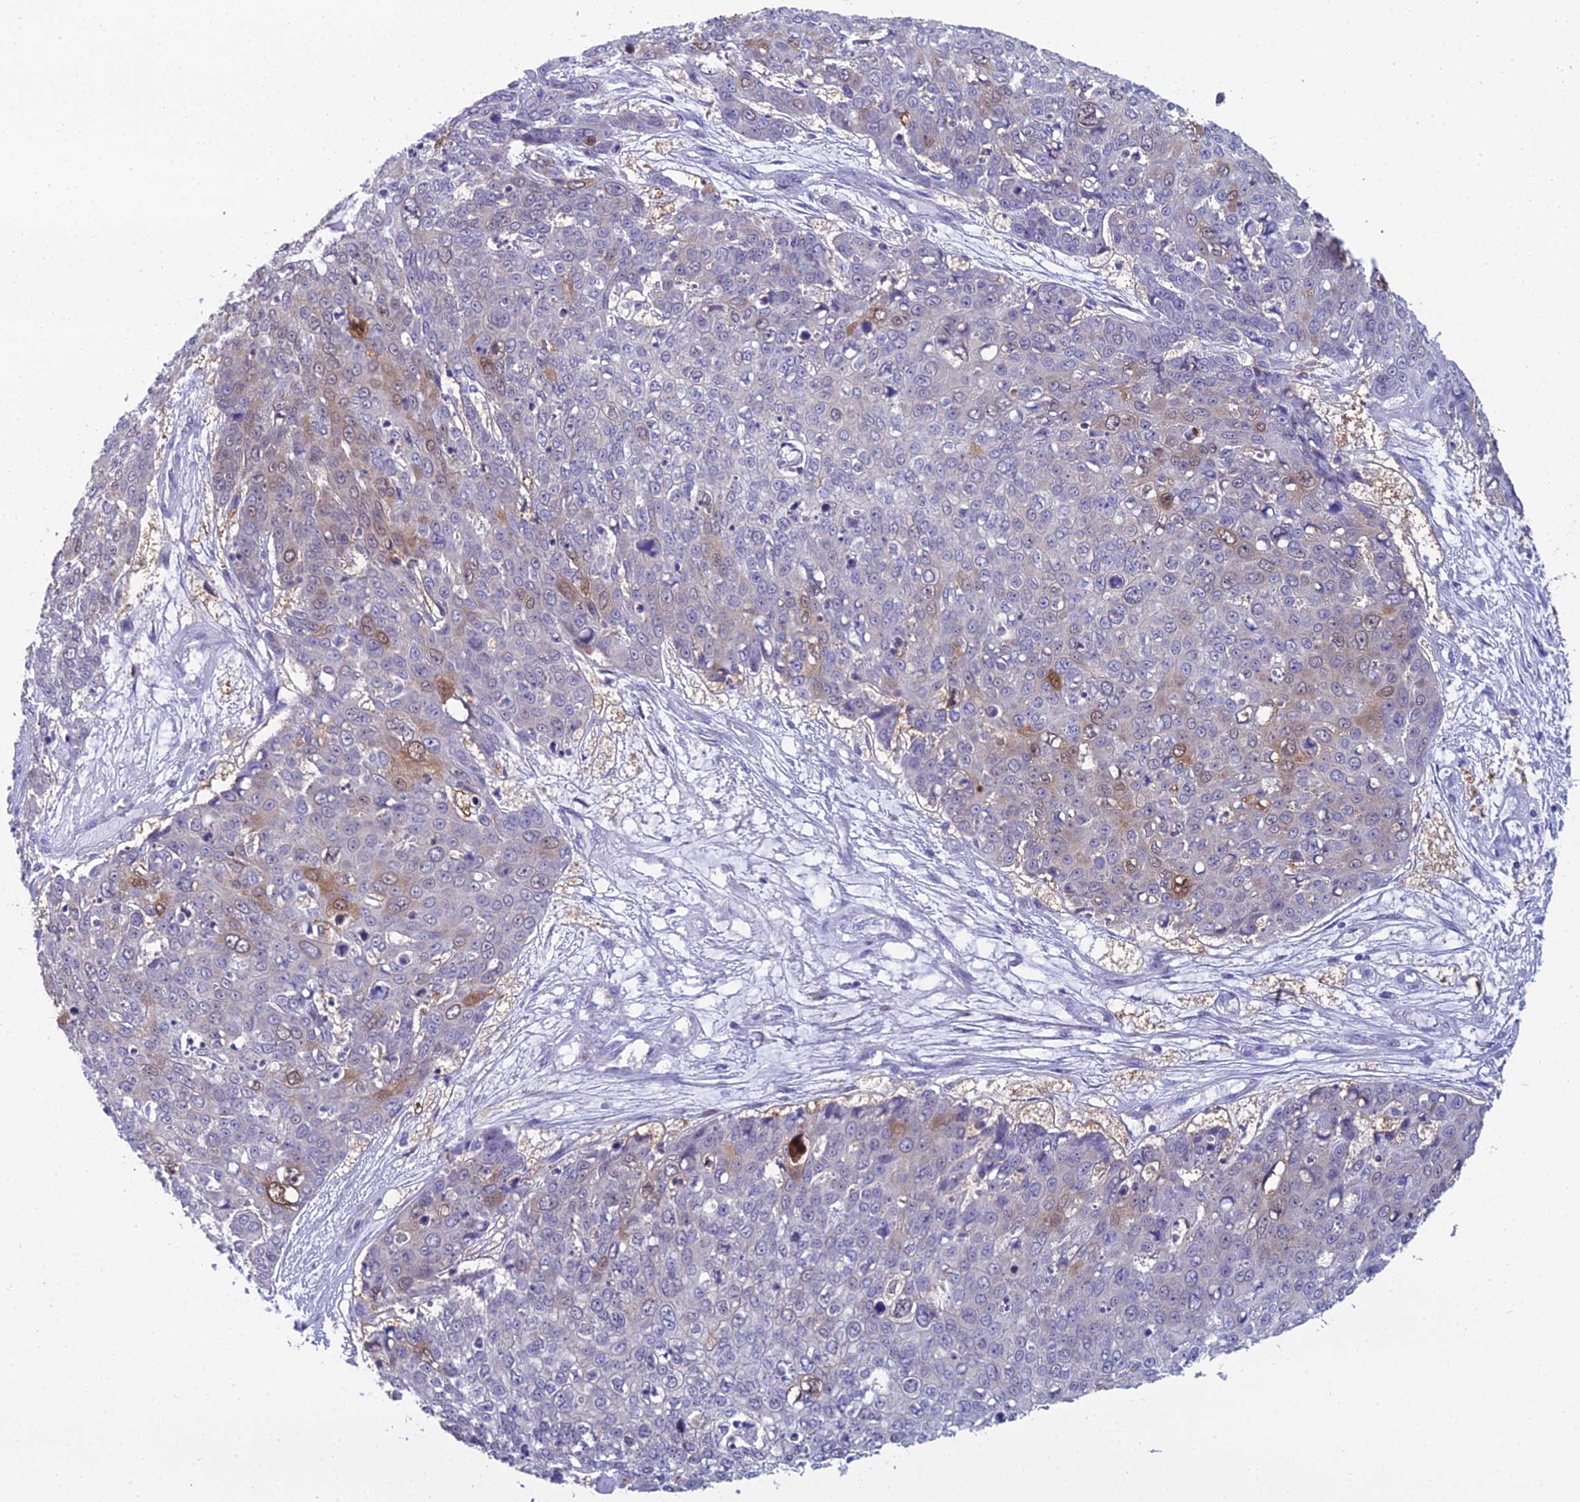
{"staining": {"intensity": "moderate", "quantity": "<25%", "location": "cytoplasmic/membranous"}, "tissue": "skin cancer", "cell_type": "Tumor cells", "image_type": "cancer", "snomed": [{"axis": "morphology", "description": "Squamous cell carcinoma, NOS"}, {"axis": "topography", "description": "Skin"}], "caption": "IHC (DAB (3,3'-diaminobenzidine)) staining of human skin cancer (squamous cell carcinoma) reveals moderate cytoplasmic/membranous protein expression in about <25% of tumor cells. Using DAB (3,3'-diaminobenzidine) (brown) and hematoxylin (blue) stains, captured at high magnification using brightfield microscopy.", "gene": "GNPNAT1", "patient": {"sex": "male", "age": 71}}